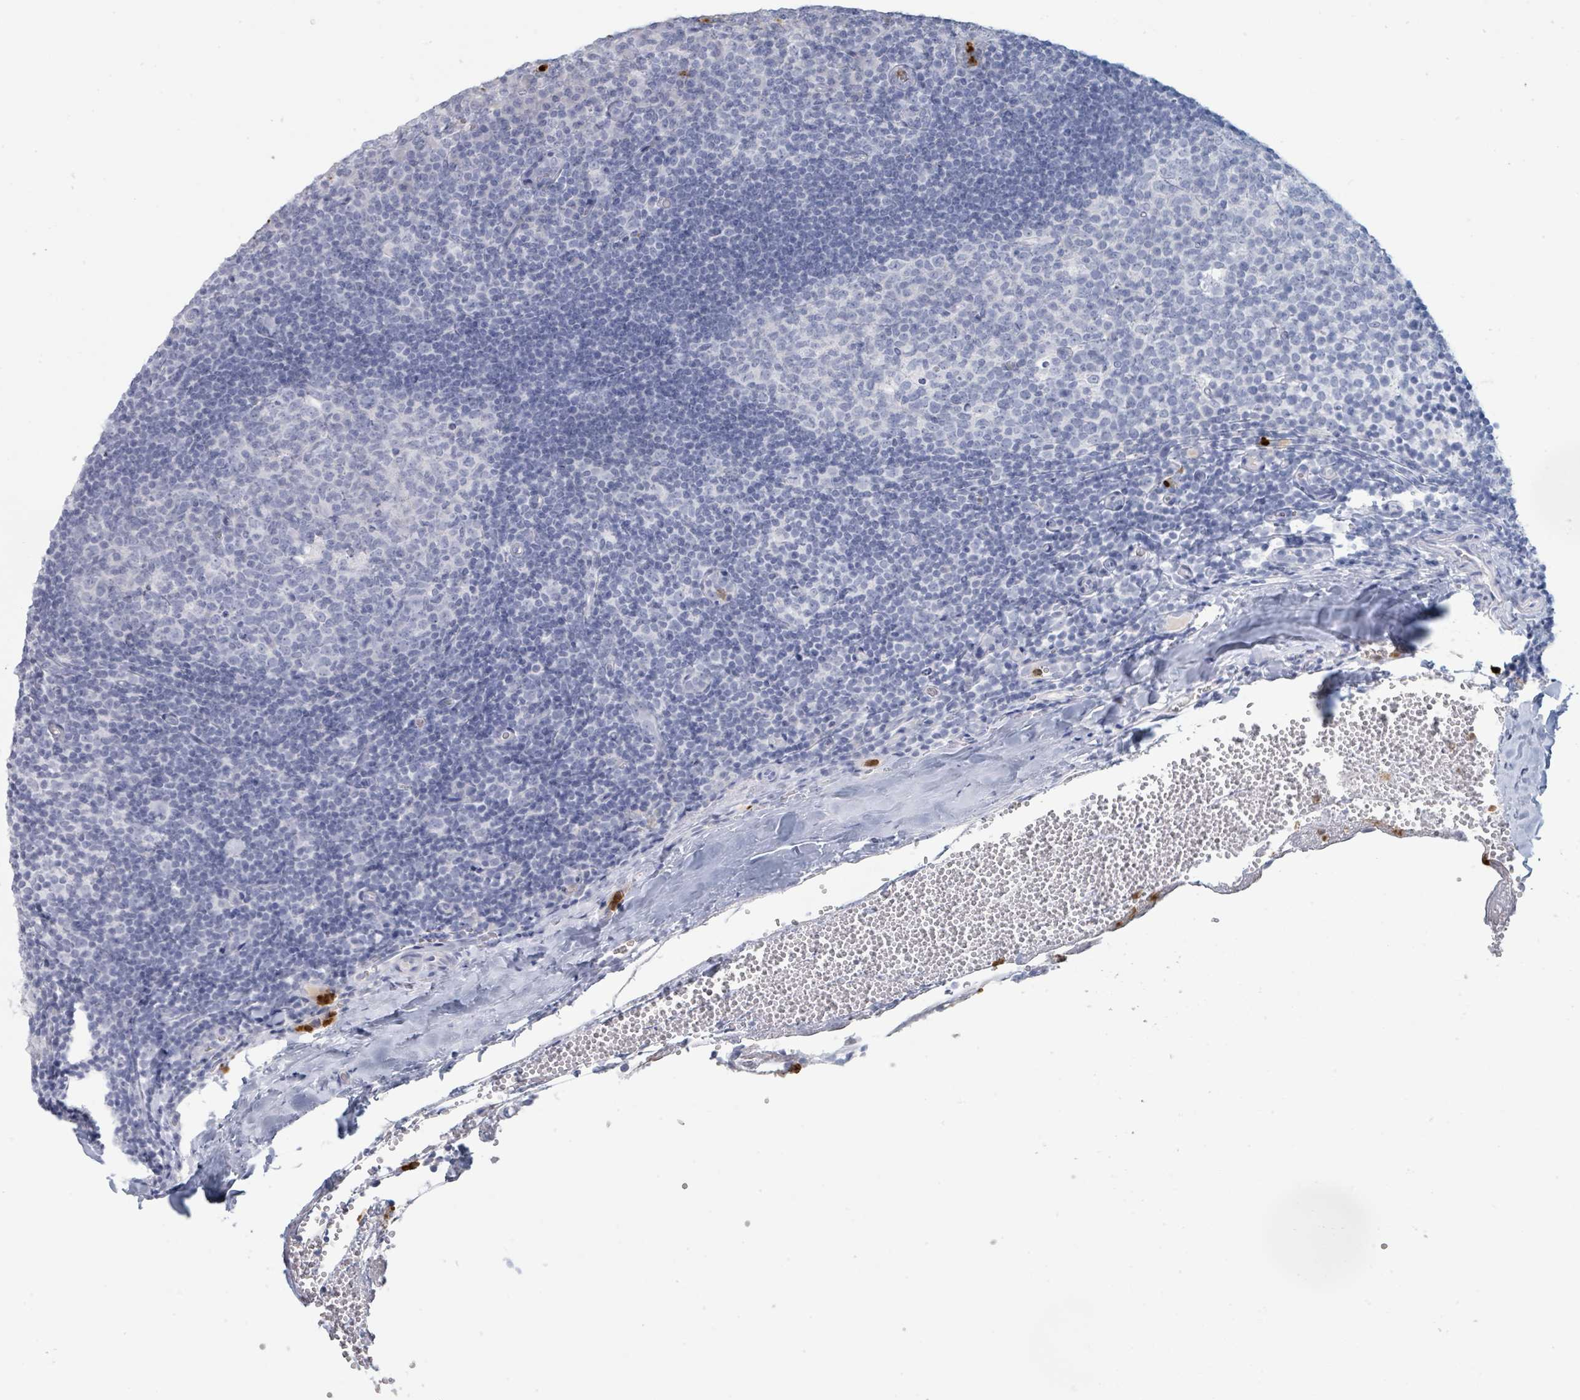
{"staining": {"intensity": "negative", "quantity": "none", "location": "none"}, "tissue": "tonsil", "cell_type": "Germinal center cells", "image_type": "normal", "snomed": [{"axis": "morphology", "description": "Normal tissue, NOS"}, {"axis": "topography", "description": "Tonsil"}], "caption": "This micrograph is of unremarkable tonsil stained with immunohistochemistry (IHC) to label a protein in brown with the nuclei are counter-stained blue. There is no expression in germinal center cells. (DAB immunohistochemistry with hematoxylin counter stain).", "gene": "DEFA4", "patient": {"sex": "male", "age": 17}}